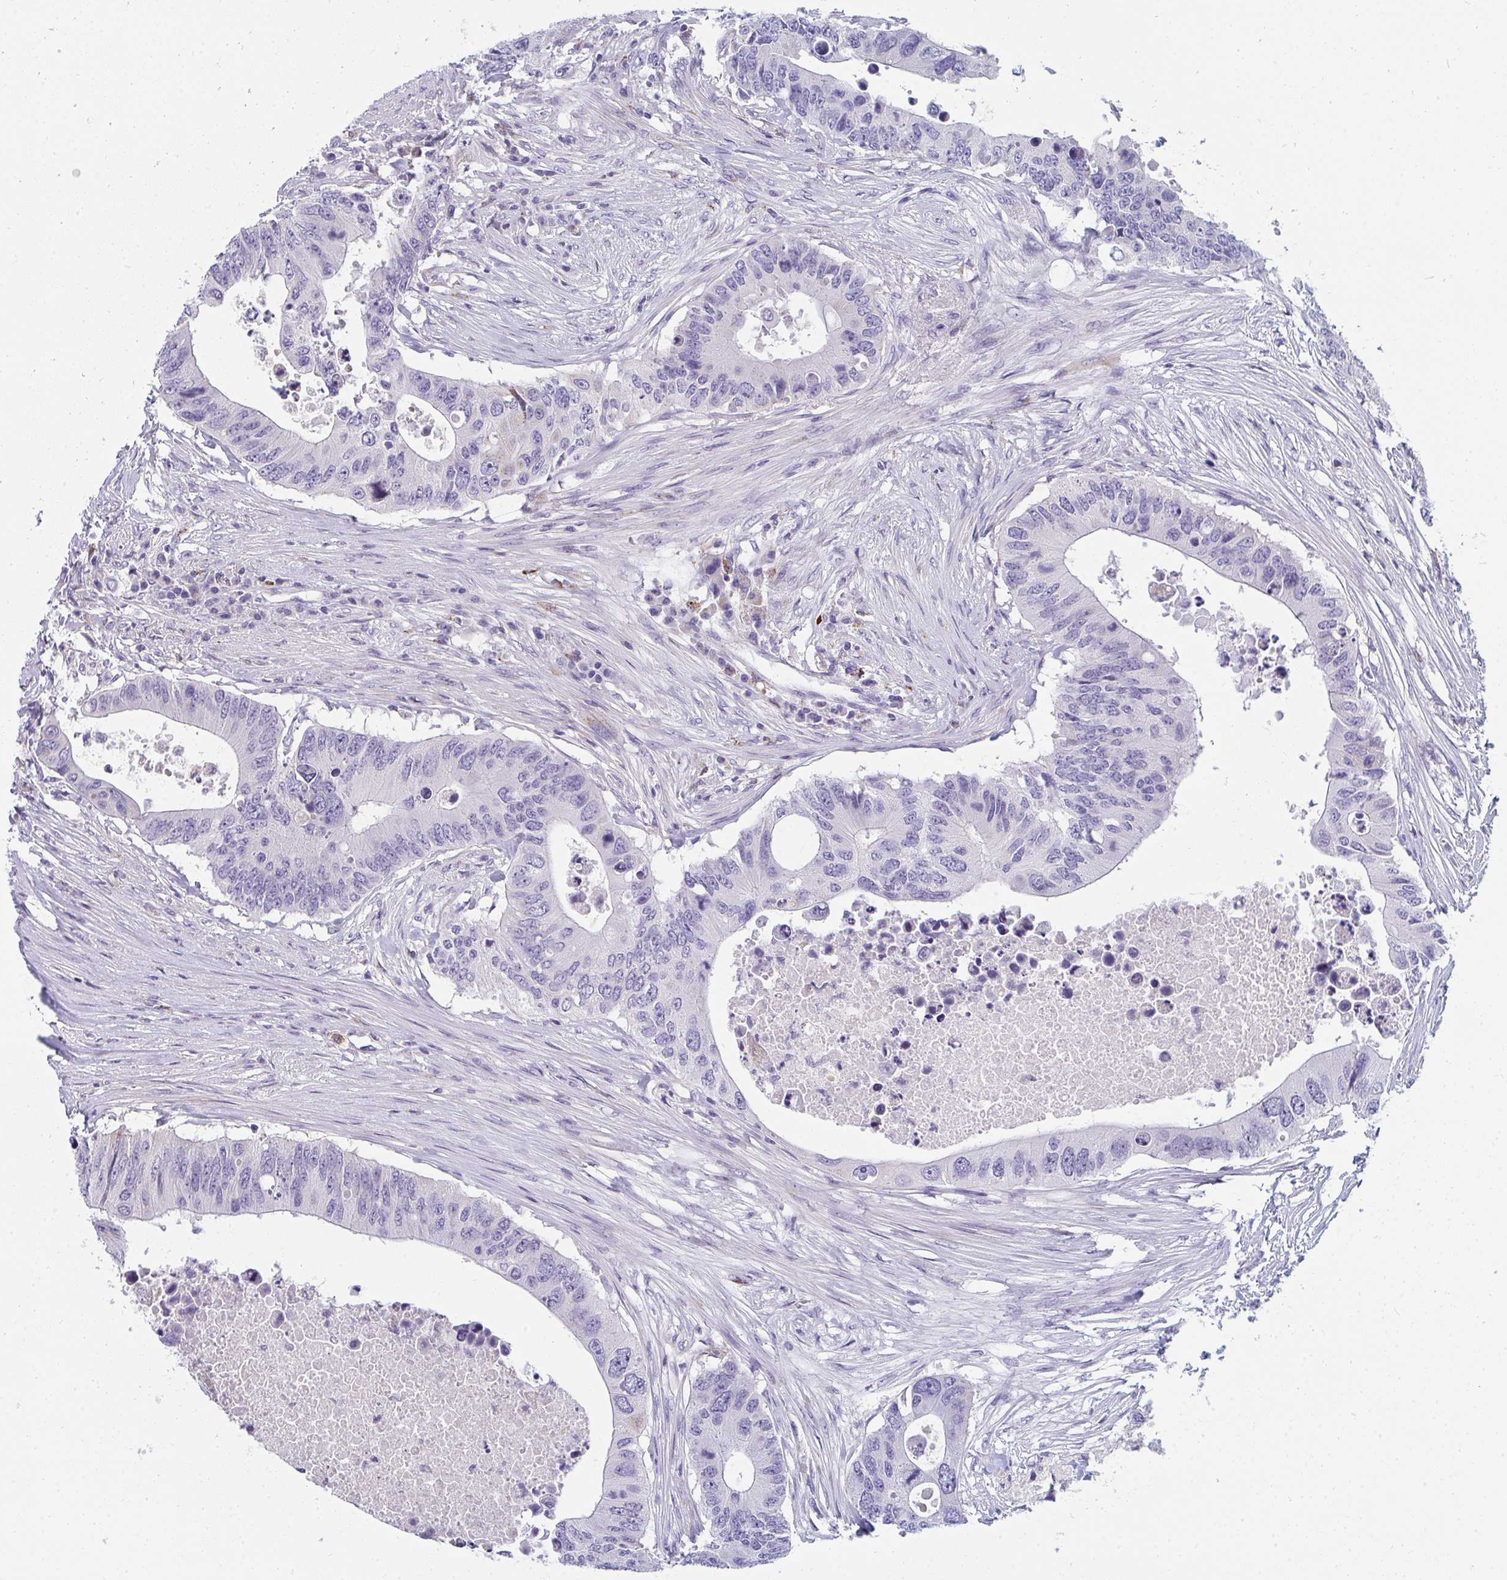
{"staining": {"intensity": "negative", "quantity": "none", "location": "none"}, "tissue": "colorectal cancer", "cell_type": "Tumor cells", "image_type": "cancer", "snomed": [{"axis": "morphology", "description": "Adenocarcinoma, NOS"}, {"axis": "topography", "description": "Colon"}], "caption": "High magnification brightfield microscopy of colorectal cancer stained with DAB (brown) and counterstained with hematoxylin (blue): tumor cells show no significant positivity.", "gene": "EIF1AD", "patient": {"sex": "male", "age": 71}}